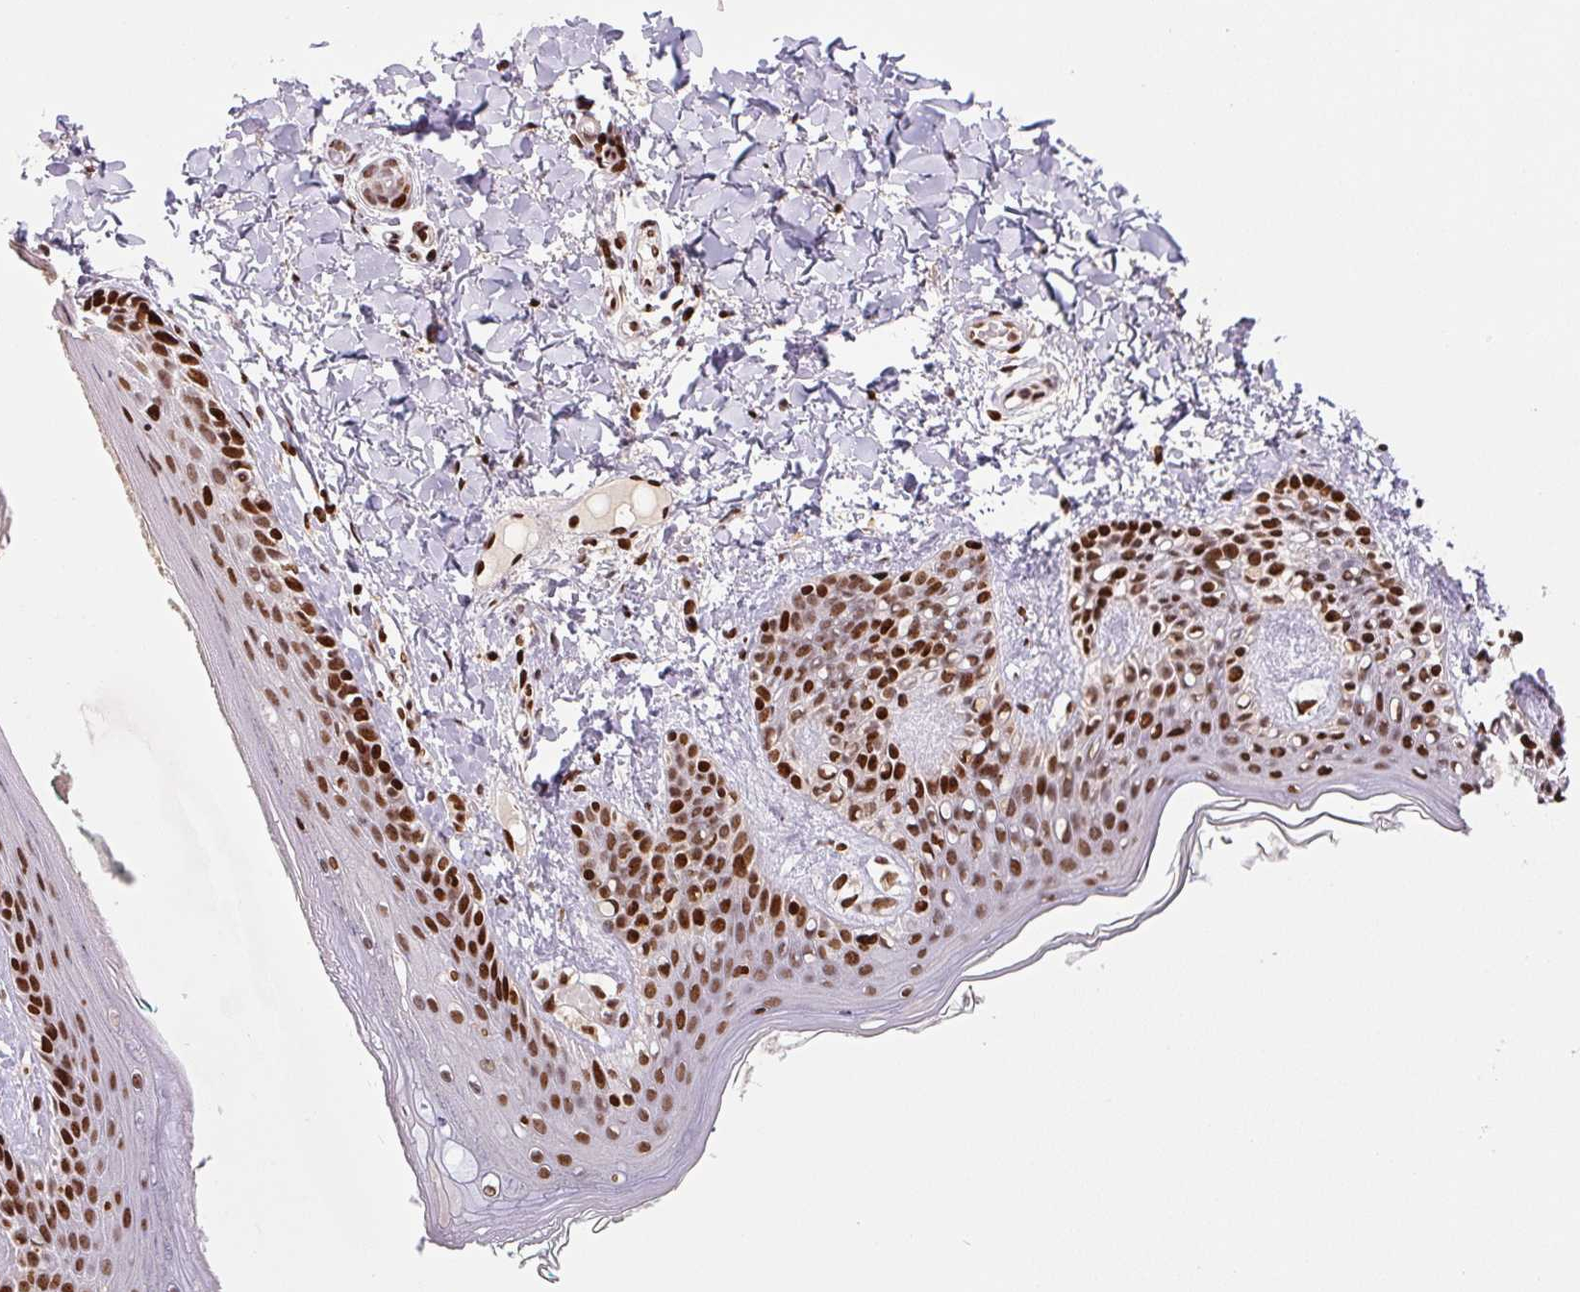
{"staining": {"intensity": "strong", "quantity": ">75%", "location": "nuclear"}, "tissue": "skin", "cell_type": "Fibroblasts", "image_type": "normal", "snomed": [{"axis": "morphology", "description": "Normal tissue, NOS"}, {"axis": "topography", "description": "Skin"}], "caption": "Benign skin shows strong nuclear positivity in about >75% of fibroblasts, visualized by immunohistochemistry.", "gene": "PYDC2", "patient": {"sex": "male", "age": 16}}